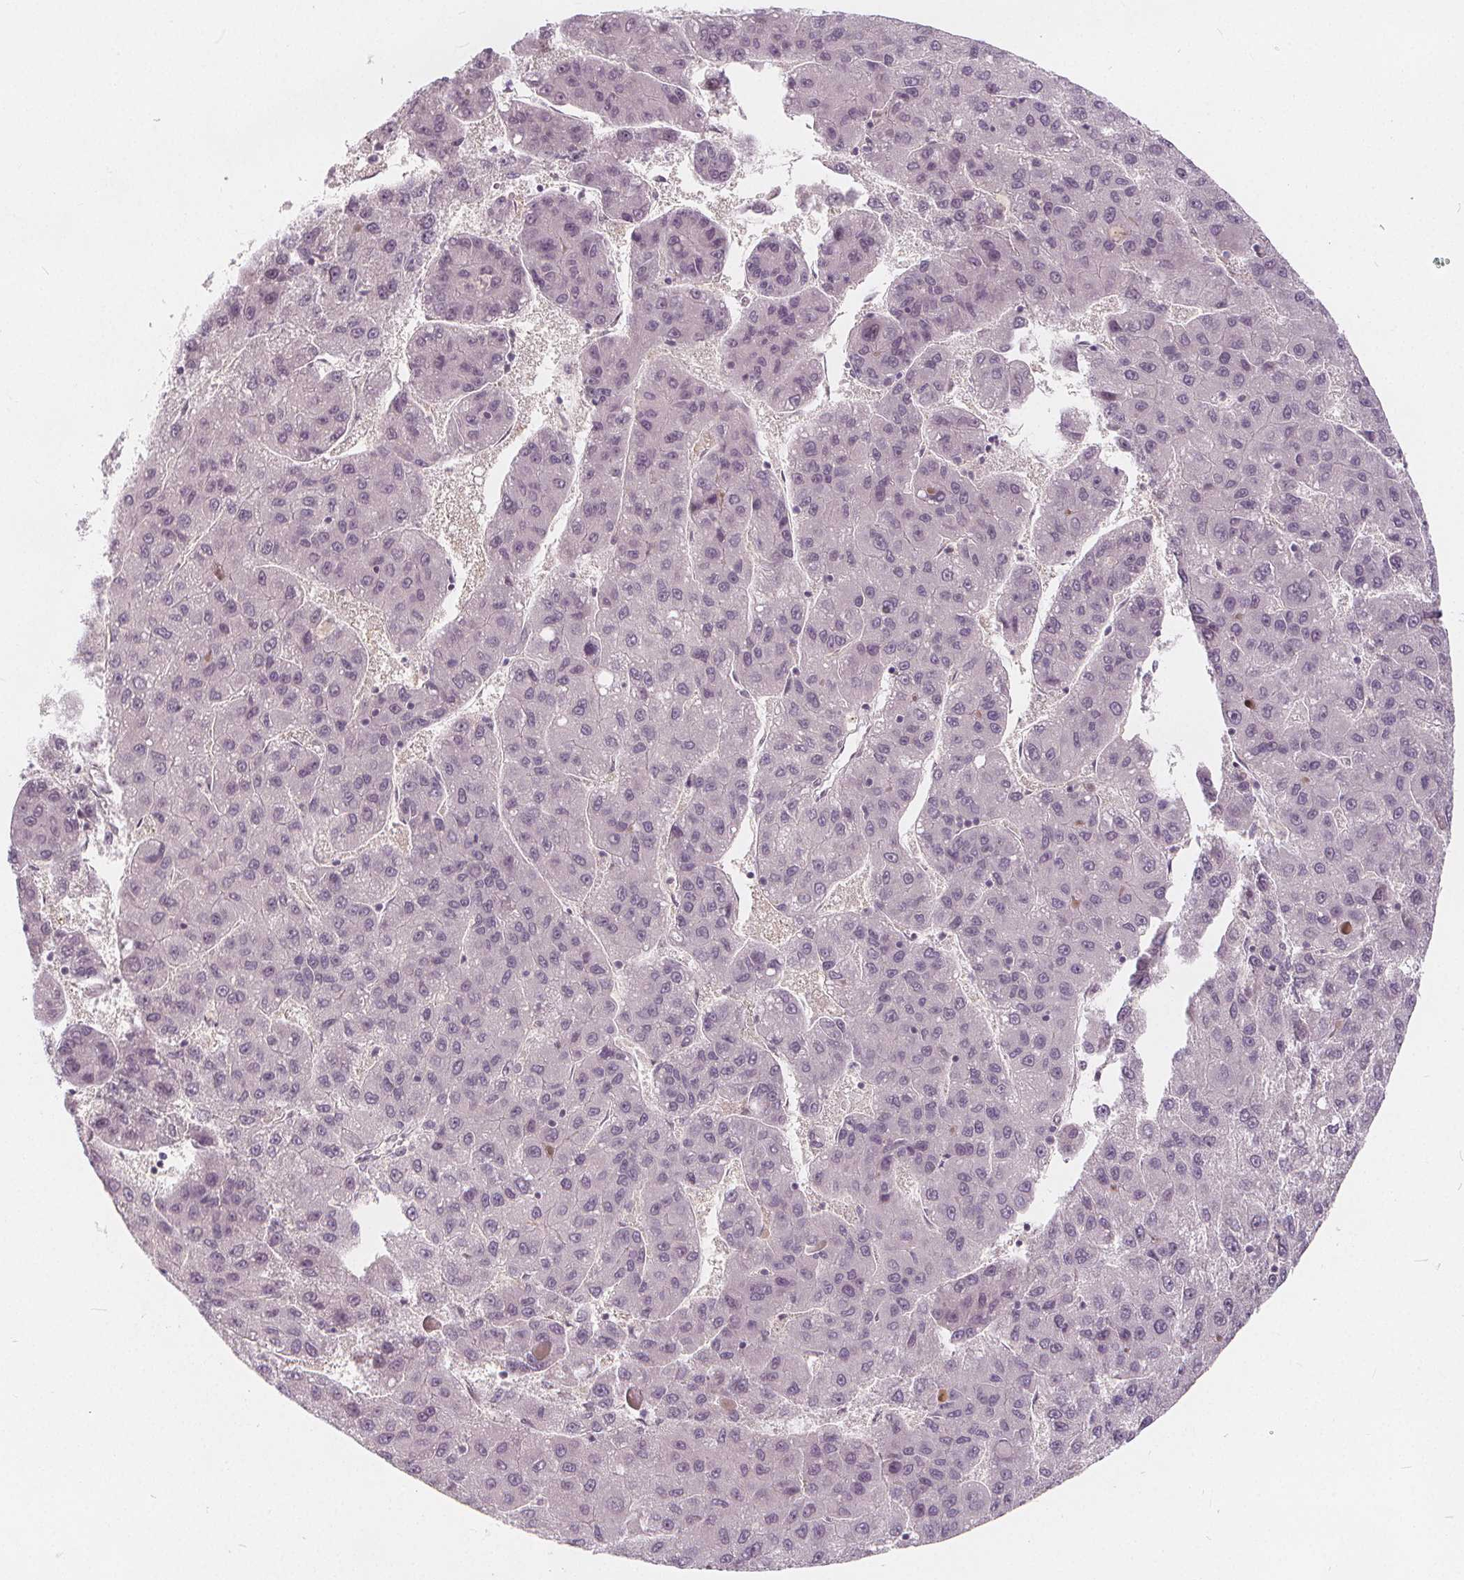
{"staining": {"intensity": "negative", "quantity": "none", "location": "none"}, "tissue": "liver cancer", "cell_type": "Tumor cells", "image_type": "cancer", "snomed": [{"axis": "morphology", "description": "Carcinoma, Hepatocellular, NOS"}, {"axis": "topography", "description": "Liver"}], "caption": "An image of liver cancer (hepatocellular carcinoma) stained for a protein reveals no brown staining in tumor cells.", "gene": "DRC3", "patient": {"sex": "female", "age": 82}}